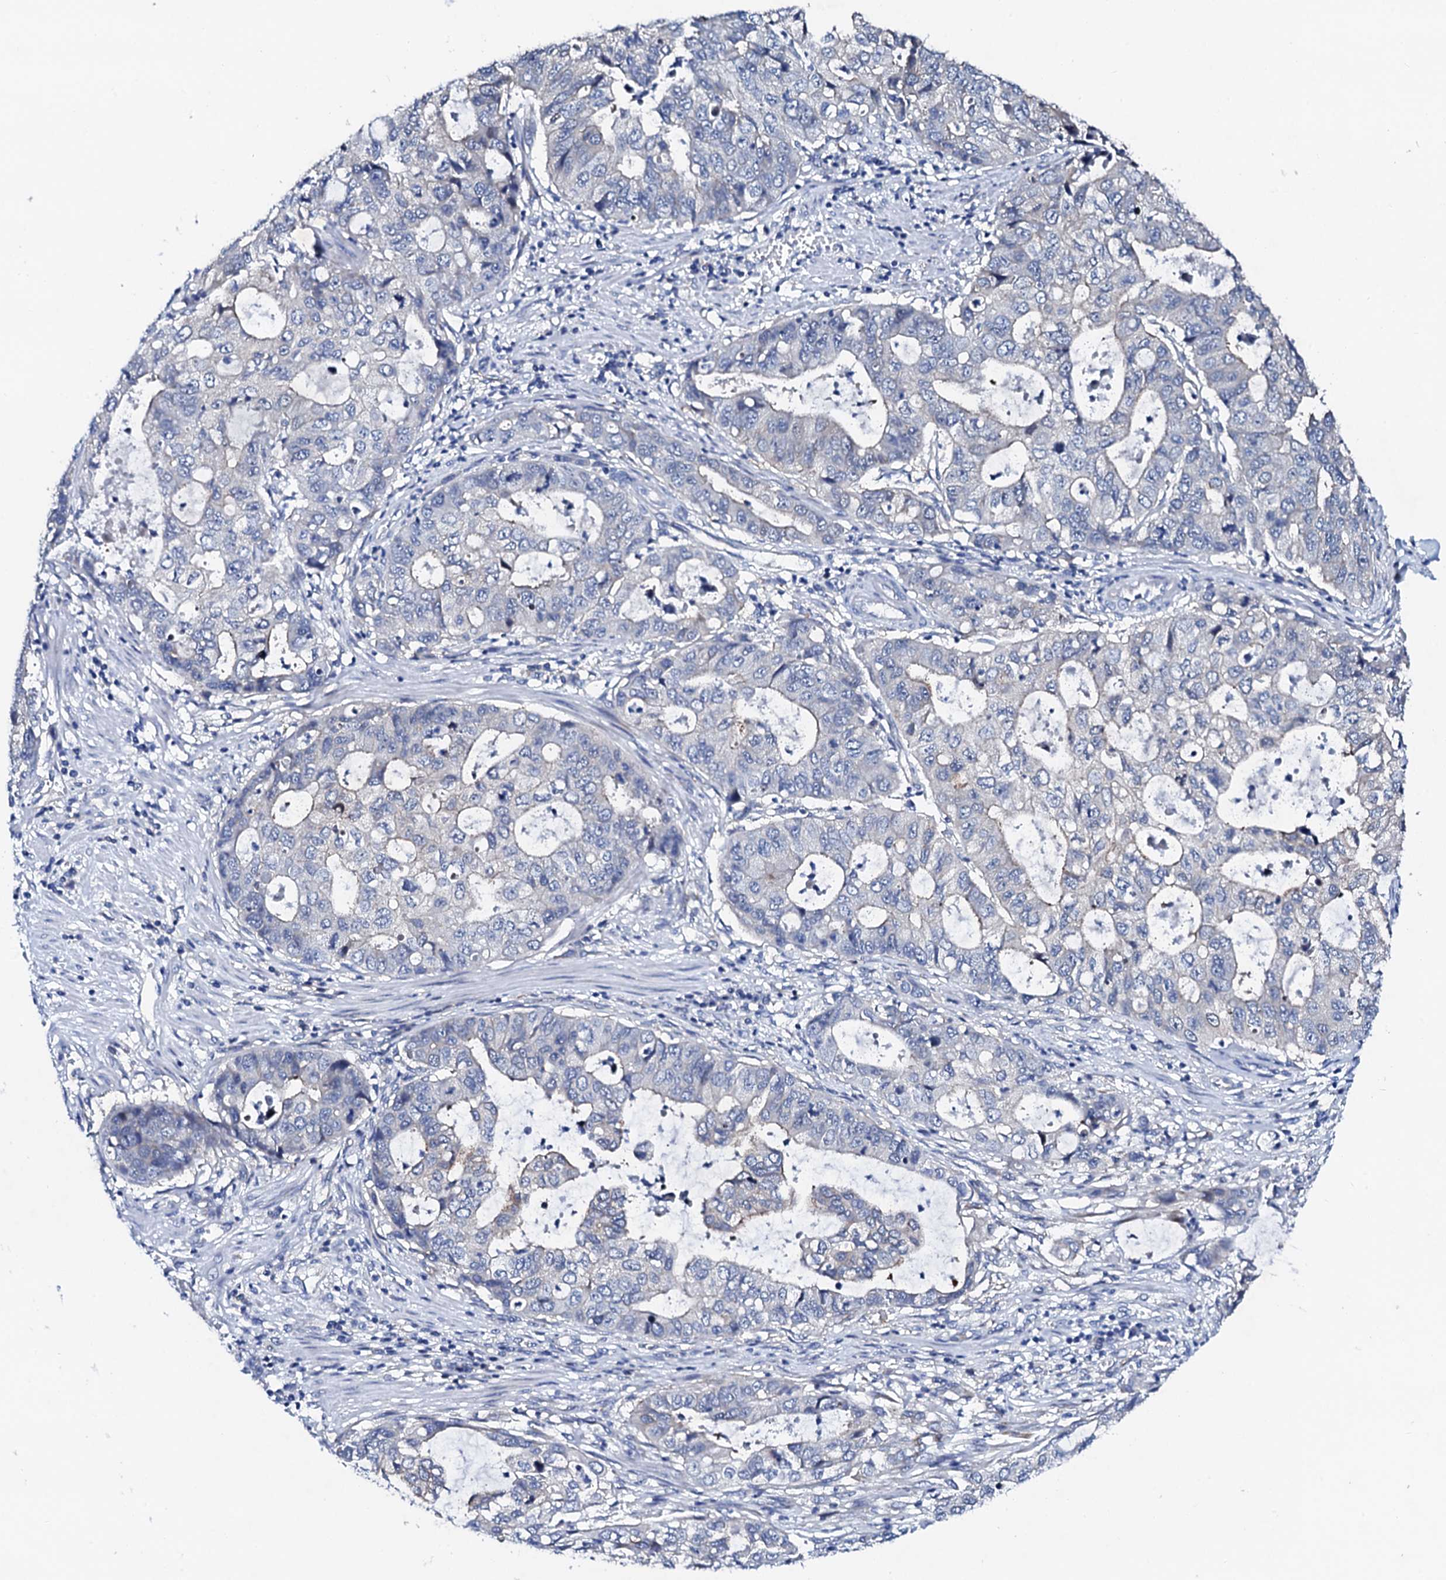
{"staining": {"intensity": "negative", "quantity": "none", "location": "none"}, "tissue": "stomach cancer", "cell_type": "Tumor cells", "image_type": "cancer", "snomed": [{"axis": "morphology", "description": "Adenocarcinoma, NOS"}, {"axis": "topography", "description": "Stomach, upper"}], "caption": "DAB immunohistochemical staining of human stomach adenocarcinoma reveals no significant staining in tumor cells.", "gene": "TRDN", "patient": {"sex": "female", "age": 52}}